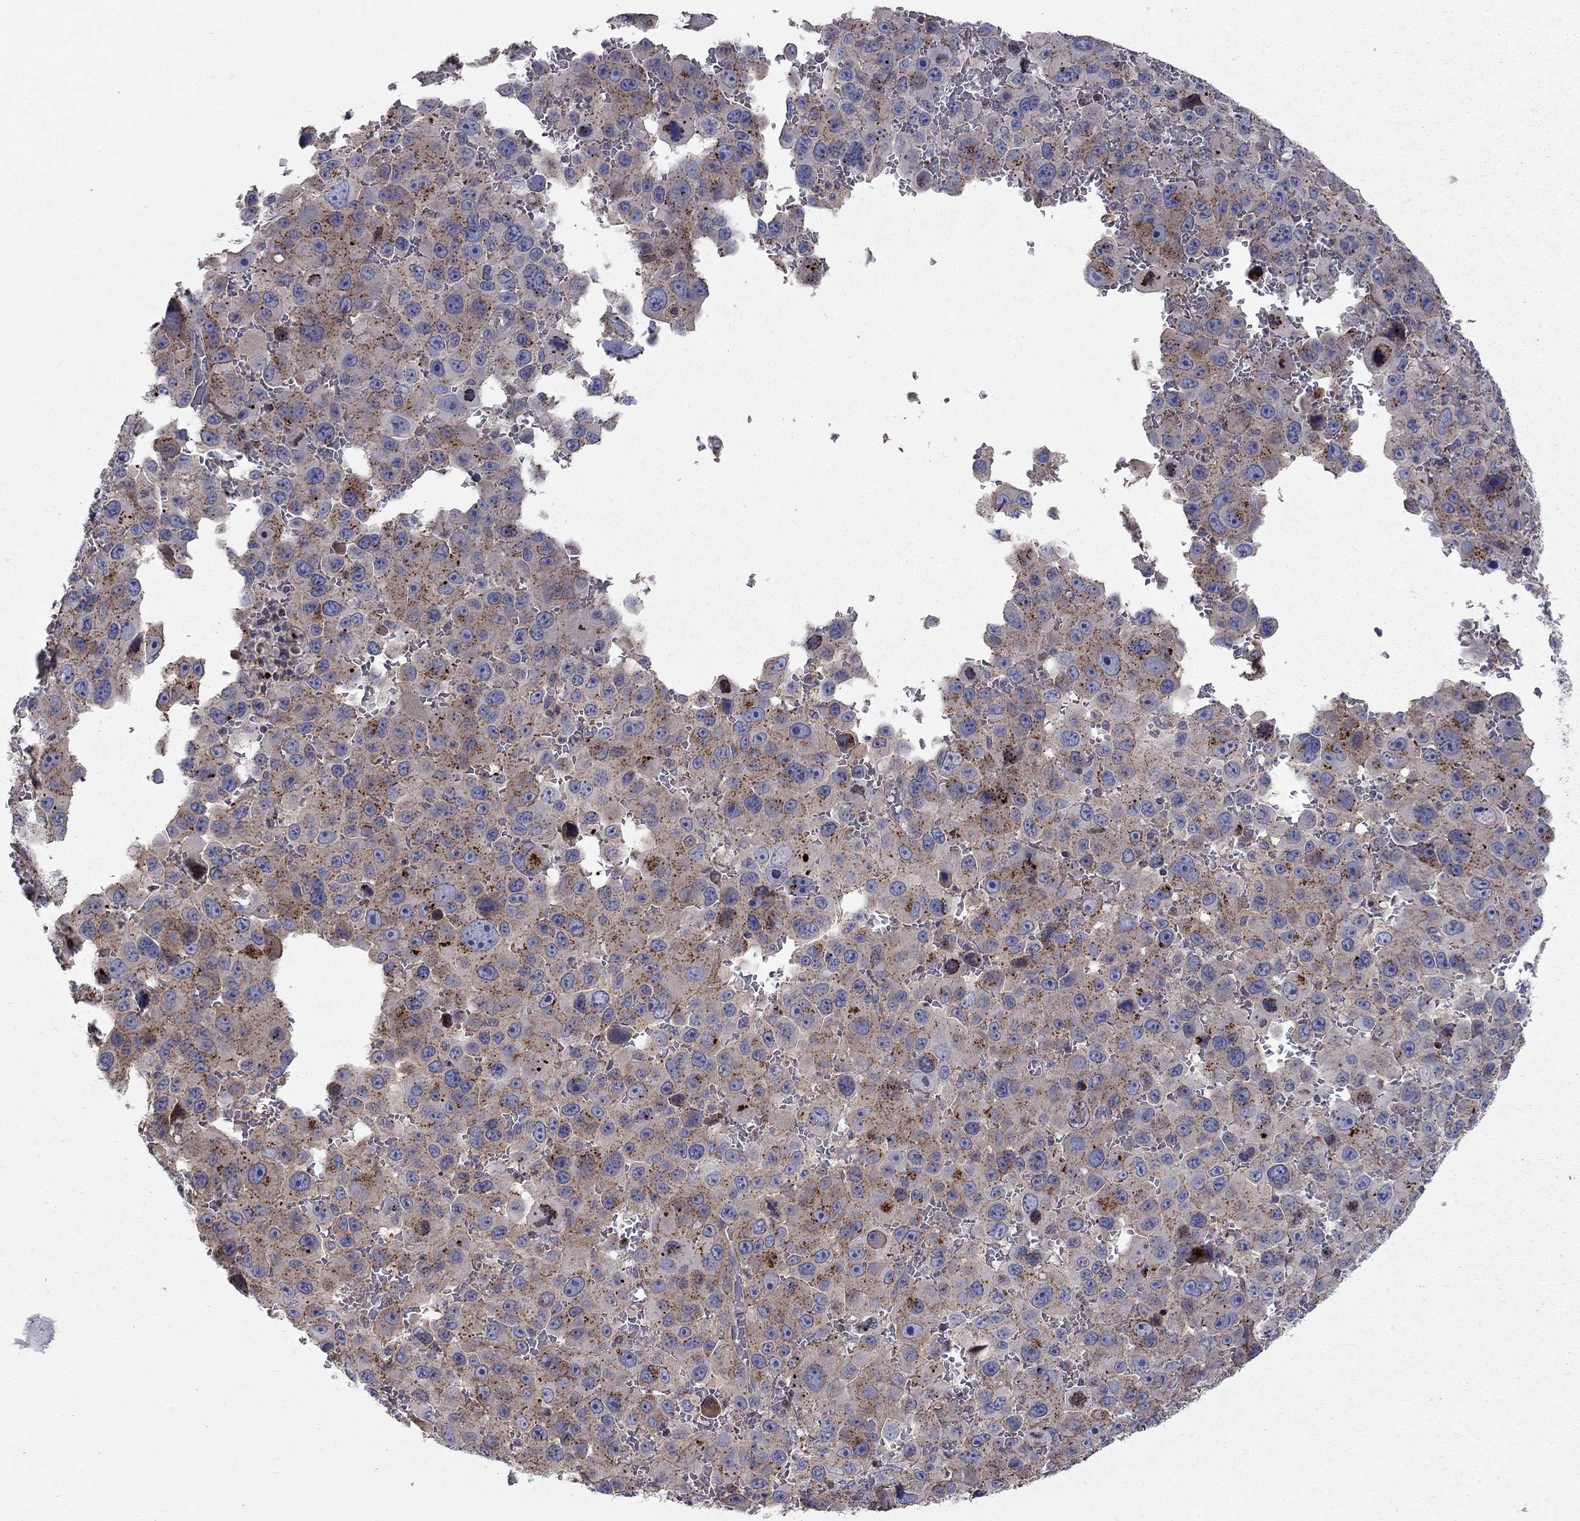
{"staining": {"intensity": "strong", "quantity": "25%-75%", "location": "cytoplasmic/membranous"}, "tissue": "melanoma", "cell_type": "Tumor cells", "image_type": "cancer", "snomed": [{"axis": "morphology", "description": "Malignant melanoma, NOS"}, {"axis": "topography", "description": "Skin"}], "caption": "Immunohistochemistry photomicrograph of human malignant melanoma stained for a protein (brown), which displays high levels of strong cytoplasmic/membranous positivity in about 25%-75% of tumor cells.", "gene": "ERN2", "patient": {"sex": "female", "age": 91}}